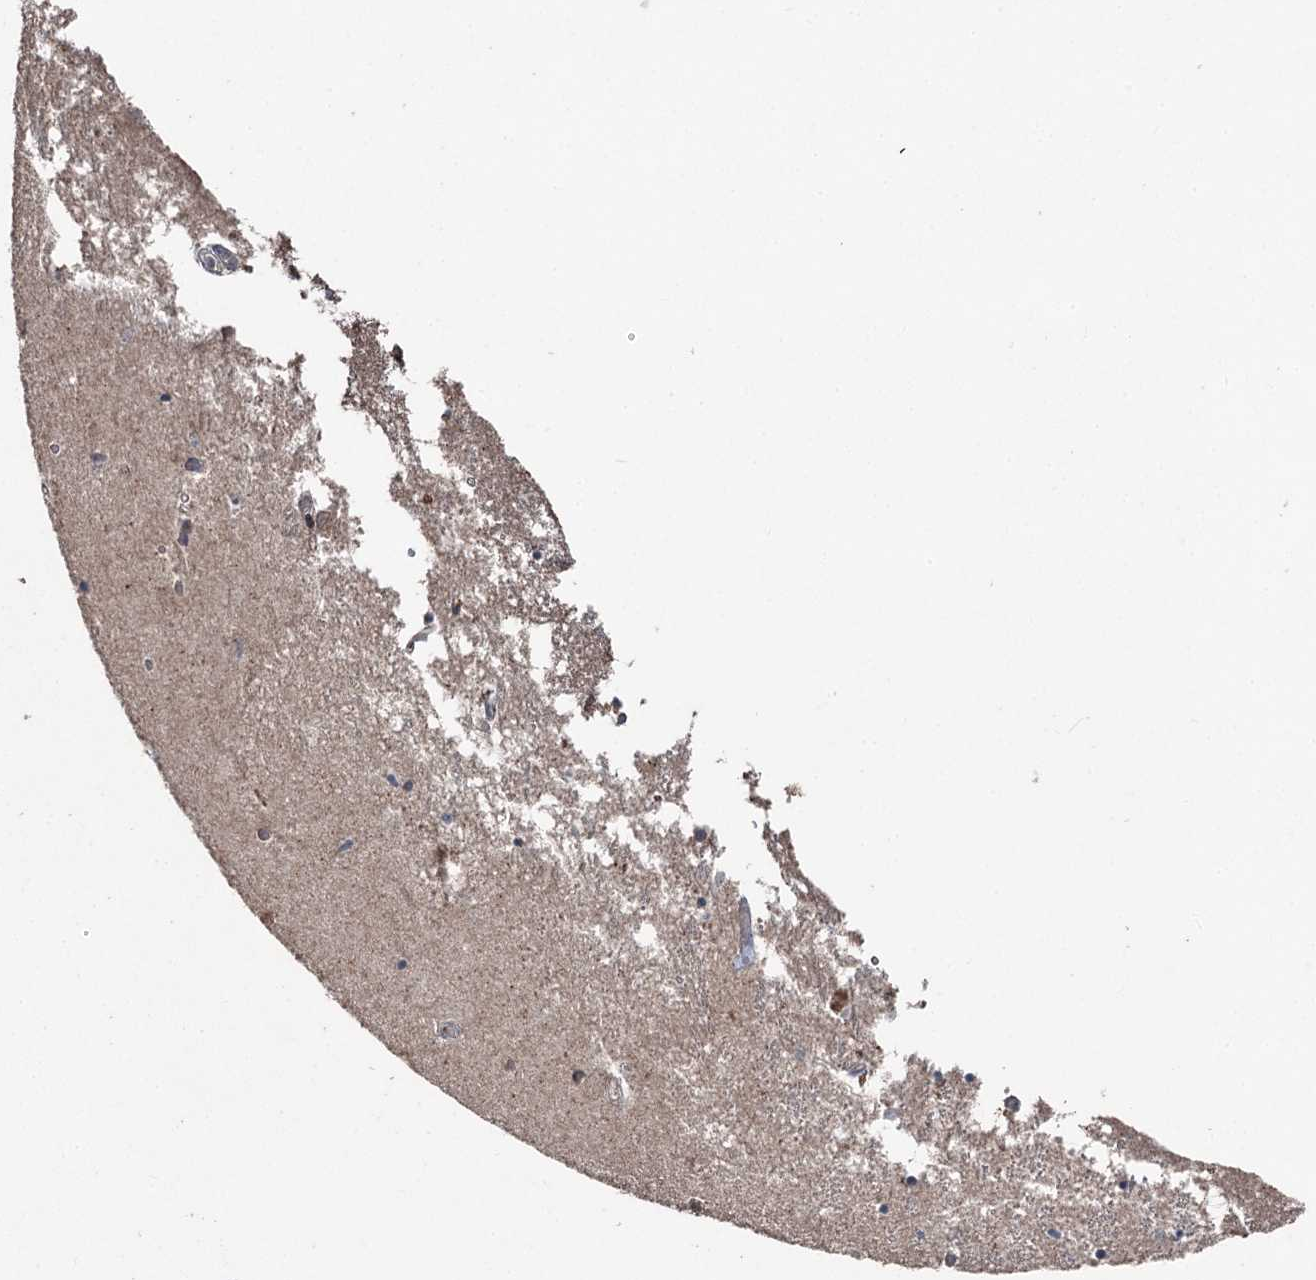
{"staining": {"intensity": "negative", "quantity": "none", "location": "none"}, "tissue": "hippocampus", "cell_type": "Glial cells", "image_type": "normal", "snomed": [{"axis": "morphology", "description": "Normal tissue, NOS"}, {"axis": "topography", "description": "Hippocampus"}], "caption": "Normal hippocampus was stained to show a protein in brown. There is no significant expression in glial cells. Brightfield microscopy of immunohistochemistry stained with DAB (3,3'-diaminobenzidine) (brown) and hematoxylin (blue), captured at high magnification.", "gene": "MAPK8IP2", "patient": {"sex": "male", "age": 70}}